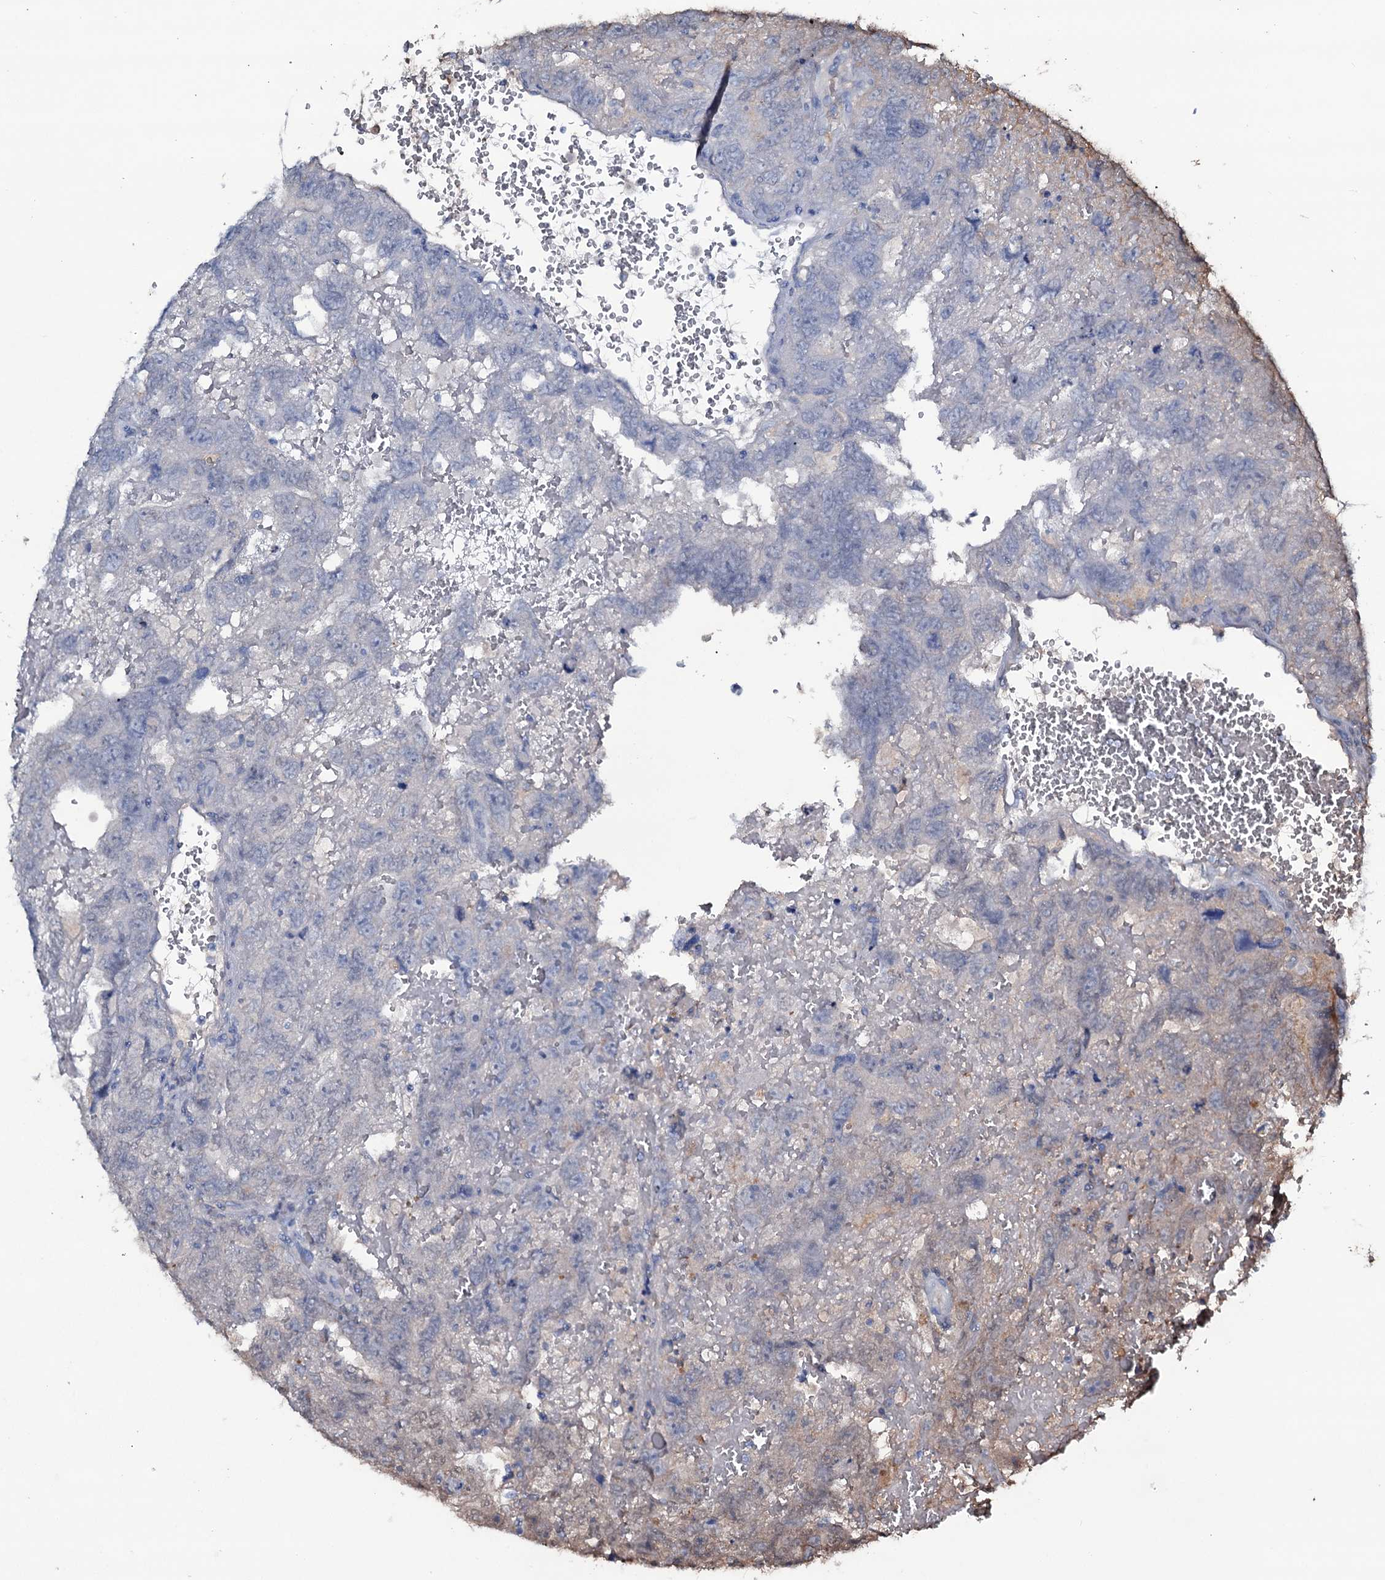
{"staining": {"intensity": "negative", "quantity": "none", "location": "none"}, "tissue": "testis cancer", "cell_type": "Tumor cells", "image_type": "cancer", "snomed": [{"axis": "morphology", "description": "Carcinoma, Embryonal, NOS"}, {"axis": "topography", "description": "Testis"}], "caption": "Image shows no significant protein staining in tumor cells of embryonal carcinoma (testis).", "gene": "EDN1", "patient": {"sex": "male", "age": 45}}